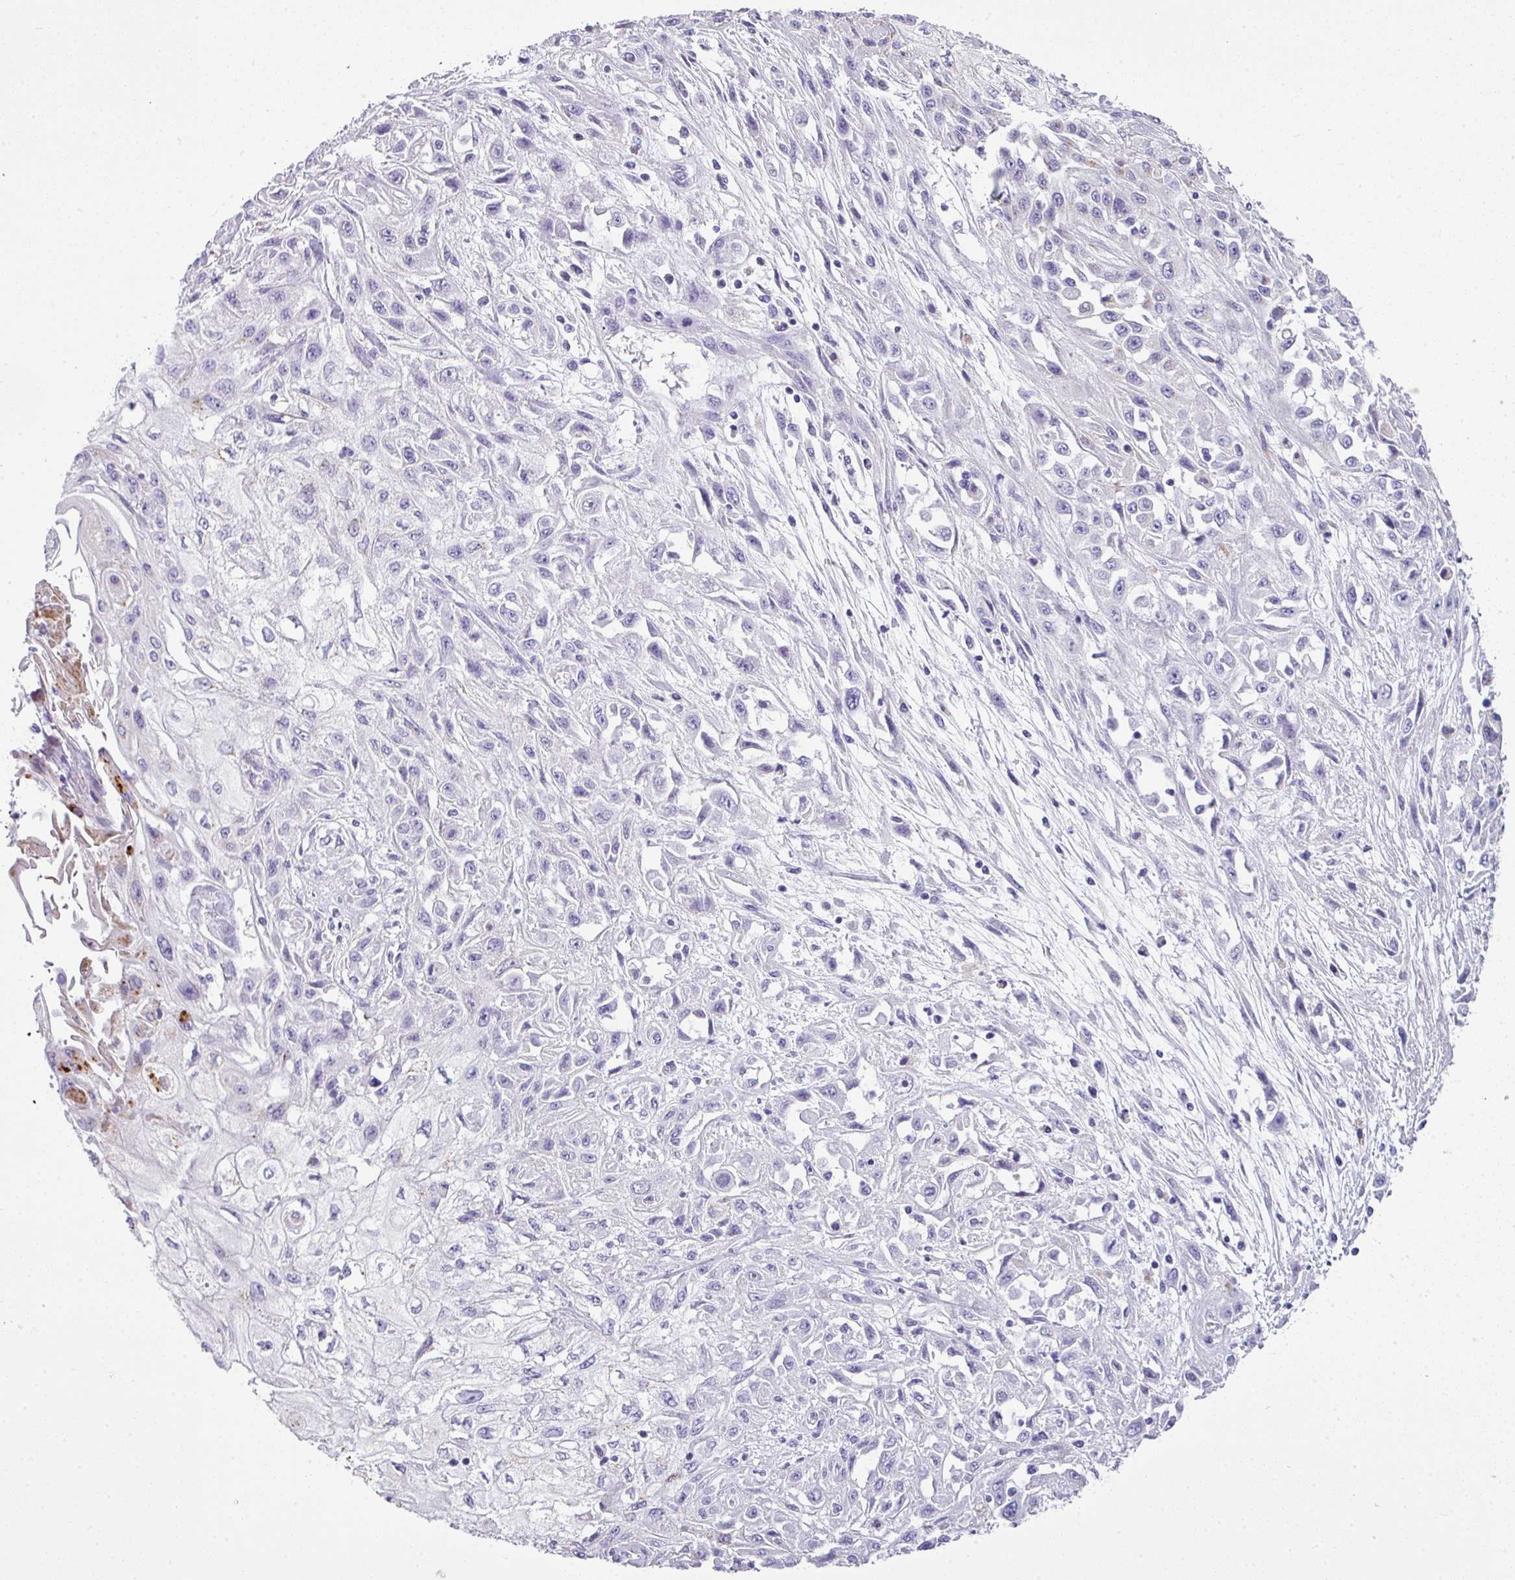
{"staining": {"intensity": "negative", "quantity": "none", "location": "none"}, "tissue": "skin cancer", "cell_type": "Tumor cells", "image_type": "cancer", "snomed": [{"axis": "morphology", "description": "Squamous cell carcinoma, NOS"}, {"axis": "morphology", "description": "Squamous cell carcinoma, metastatic, NOS"}, {"axis": "topography", "description": "Skin"}, {"axis": "topography", "description": "Lymph node"}], "caption": "The histopathology image displays no staining of tumor cells in skin cancer. Brightfield microscopy of IHC stained with DAB (brown) and hematoxylin (blue), captured at high magnification.", "gene": "ZNF568", "patient": {"sex": "male", "age": 75}}